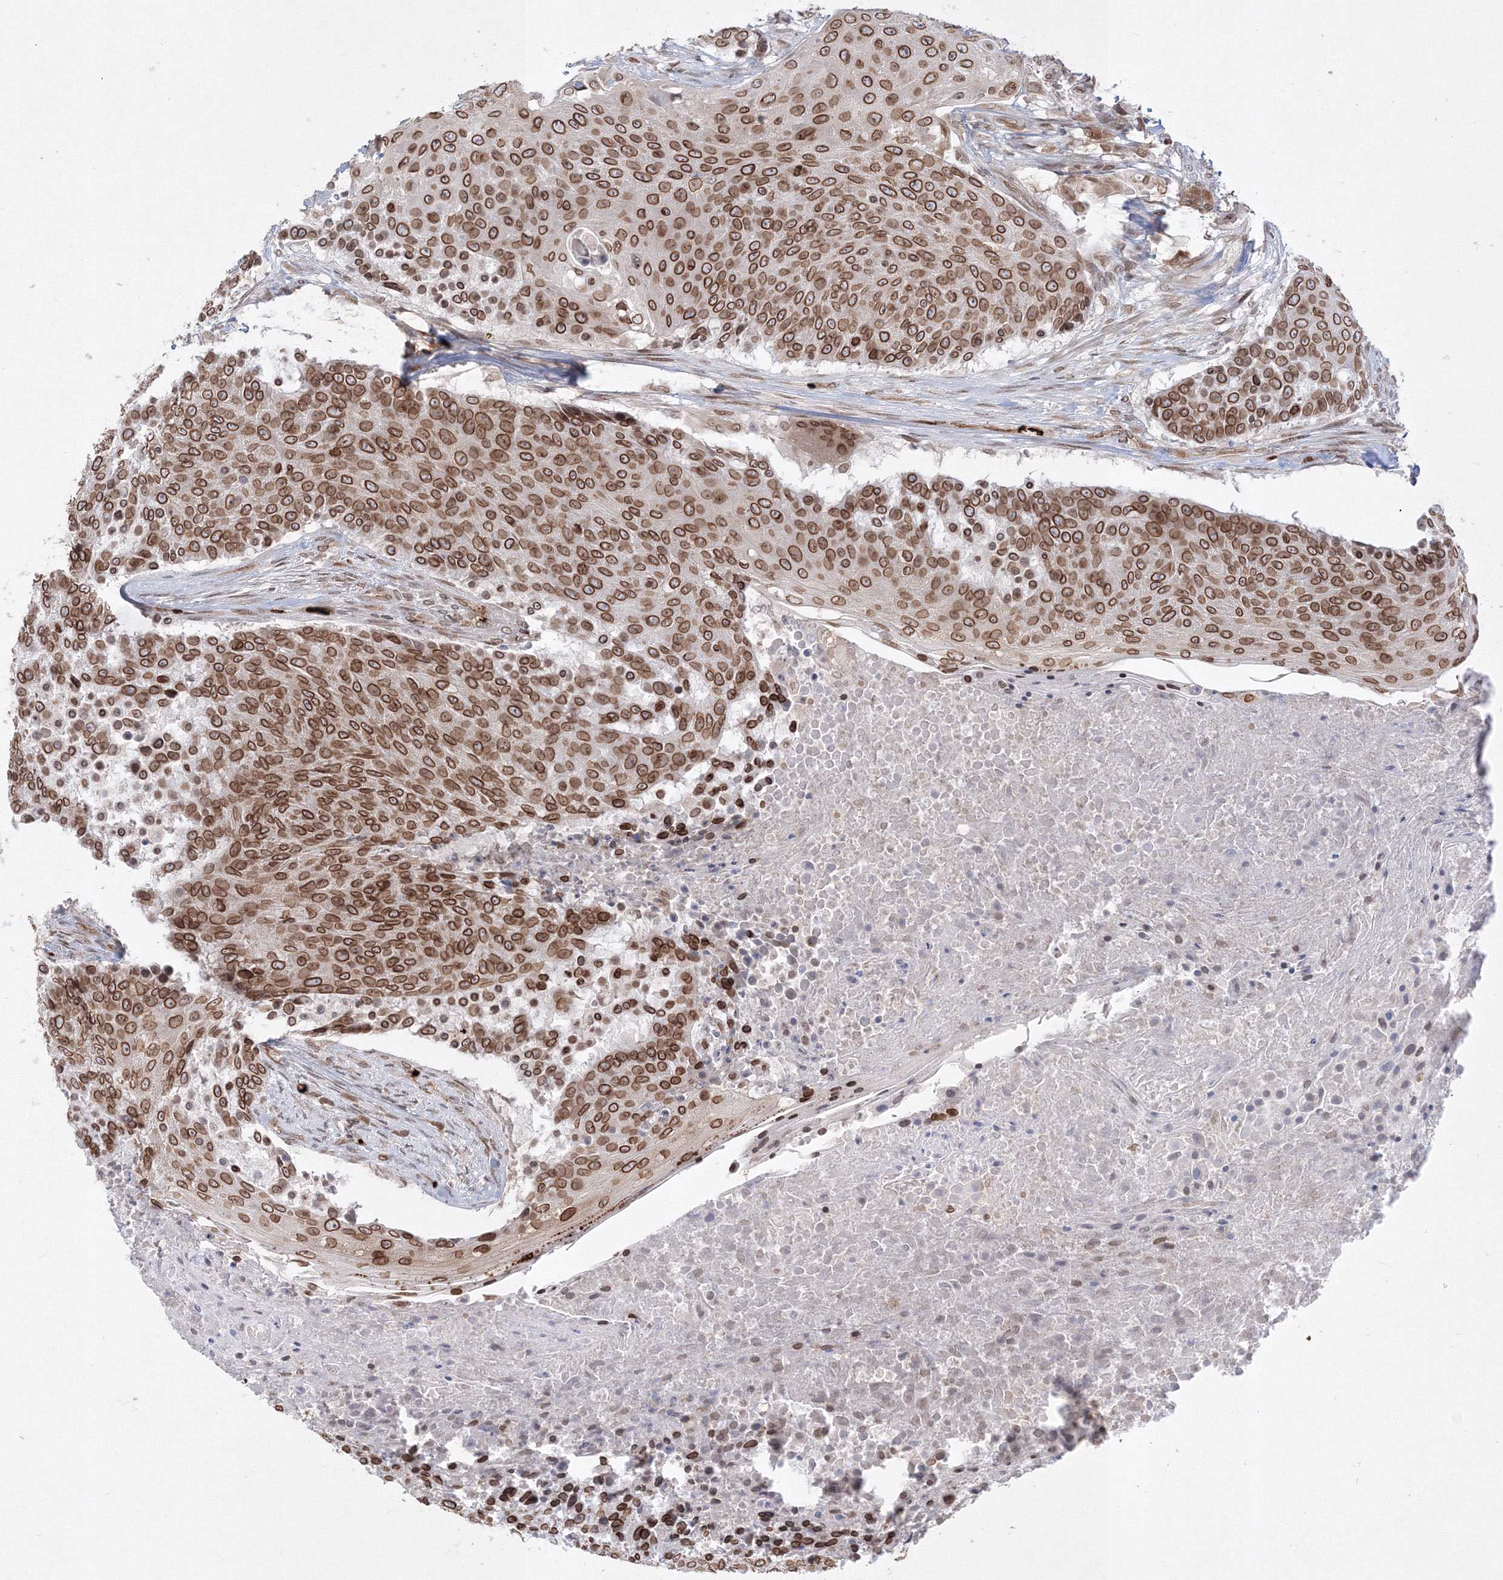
{"staining": {"intensity": "moderate", "quantity": ">75%", "location": "cytoplasmic/membranous,nuclear"}, "tissue": "urothelial cancer", "cell_type": "Tumor cells", "image_type": "cancer", "snomed": [{"axis": "morphology", "description": "Urothelial carcinoma, High grade"}, {"axis": "topography", "description": "Urinary bladder"}], "caption": "High-grade urothelial carcinoma was stained to show a protein in brown. There is medium levels of moderate cytoplasmic/membranous and nuclear positivity in approximately >75% of tumor cells.", "gene": "DNAJB2", "patient": {"sex": "female", "age": 63}}